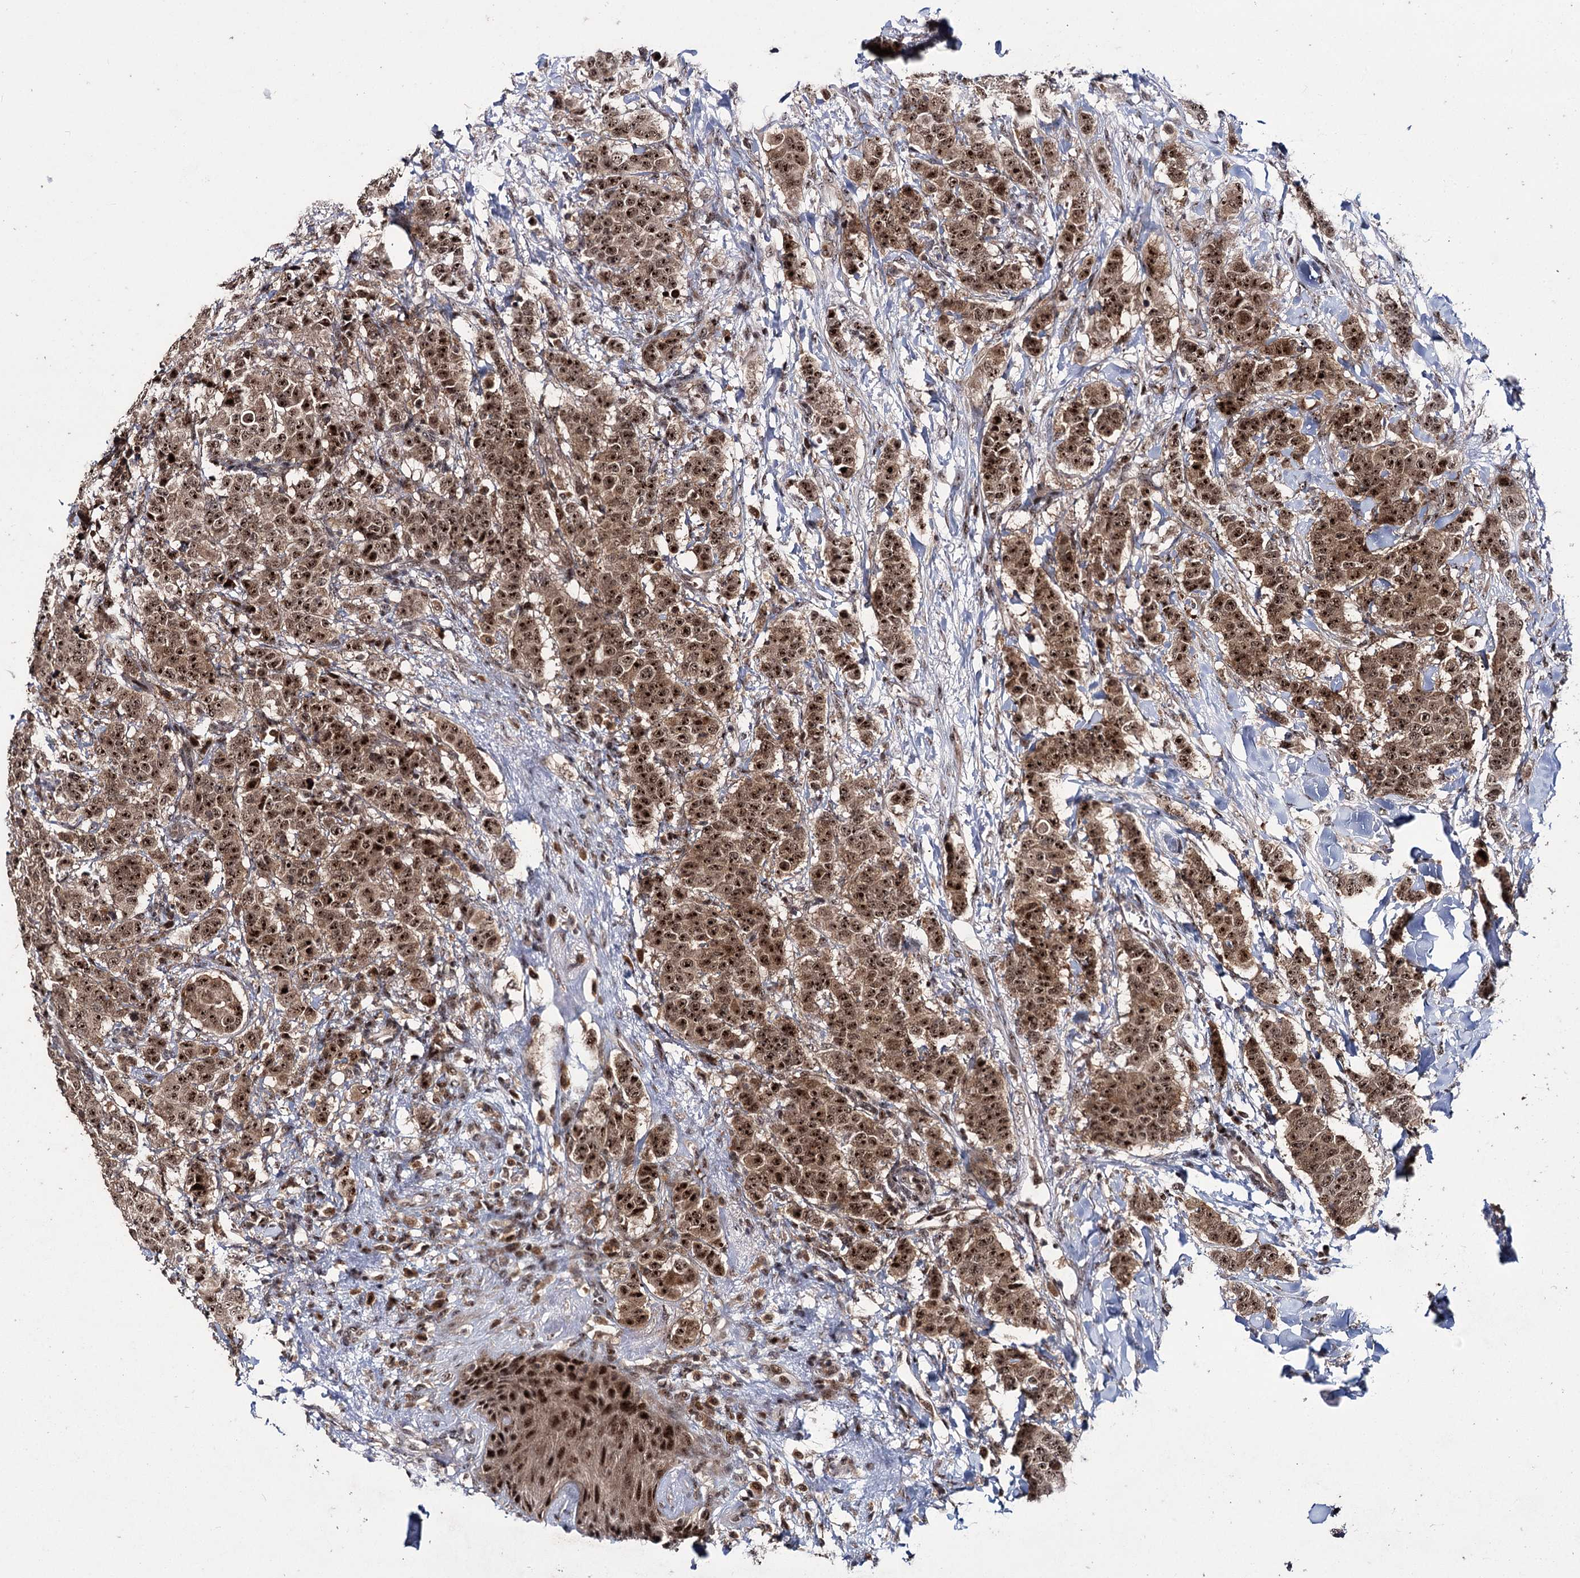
{"staining": {"intensity": "strong", "quantity": ">75%", "location": "cytoplasmic/membranous,nuclear"}, "tissue": "breast cancer", "cell_type": "Tumor cells", "image_type": "cancer", "snomed": [{"axis": "morphology", "description": "Duct carcinoma"}, {"axis": "topography", "description": "Breast"}], "caption": "This is an image of IHC staining of breast cancer (infiltrating ductal carcinoma), which shows strong positivity in the cytoplasmic/membranous and nuclear of tumor cells.", "gene": "MKNK2", "patient": {"sex": "female", "age": 40}}